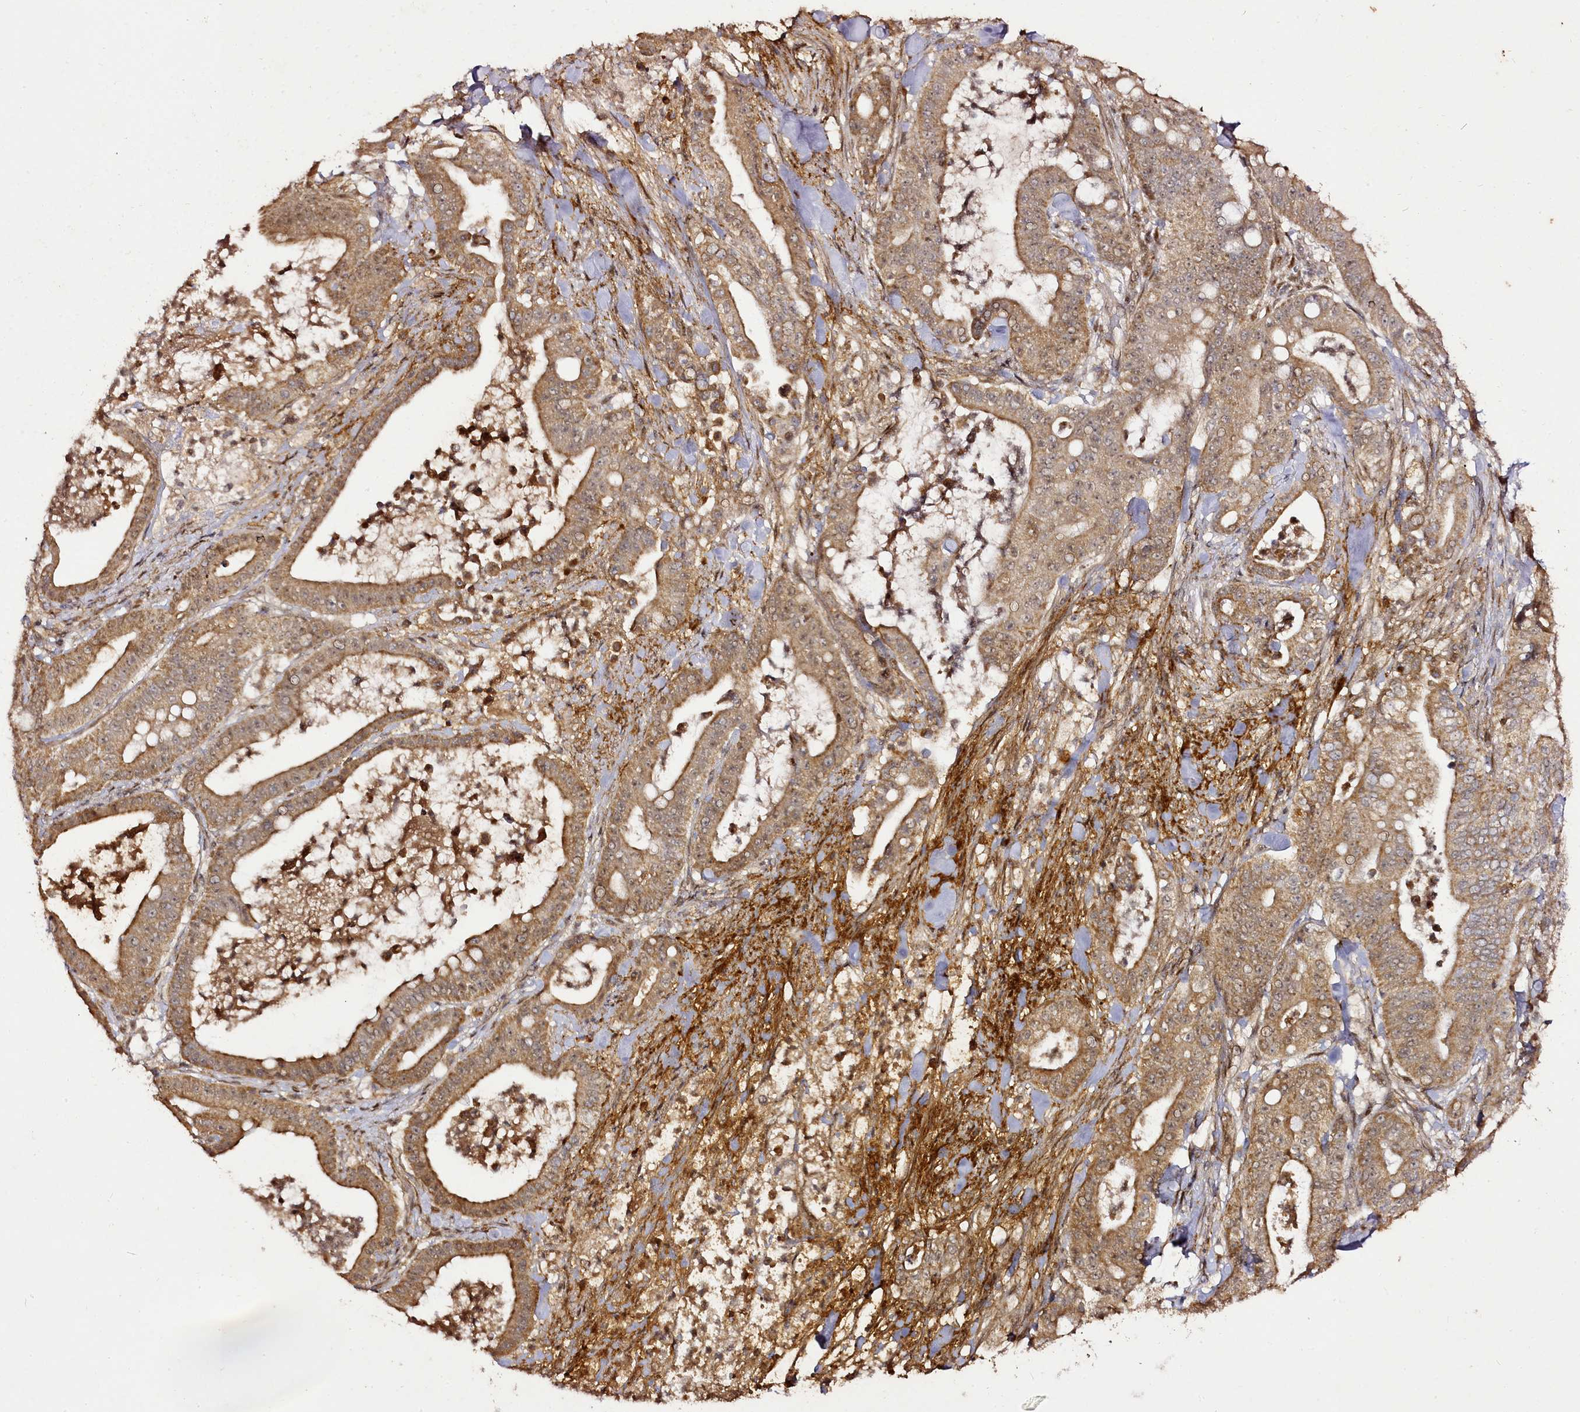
{"staining": {"intensity": "moderate", "quantity": ">75%", "location": "cytoplasmic/membranous,nuclear"}, "tissue": "pancreatic cancer", "cell_type": "Tumor cells", "image_type": "cancer", "snomed": [{"axis": "morphology", "description": "Adenocarcinoma, NOS"}, {"axis": "topography", "description": "Pancreas"}], "caption": "The histopathology image shows immunohistochemical staining of pancreatic adenocarcinoma. There is moderate cytoplasmic/membranous and nuclear positivity is present in about >75% of tumor cells.", "gene": "EDIL3", "patient": {"sex": "male", "age": 71}}